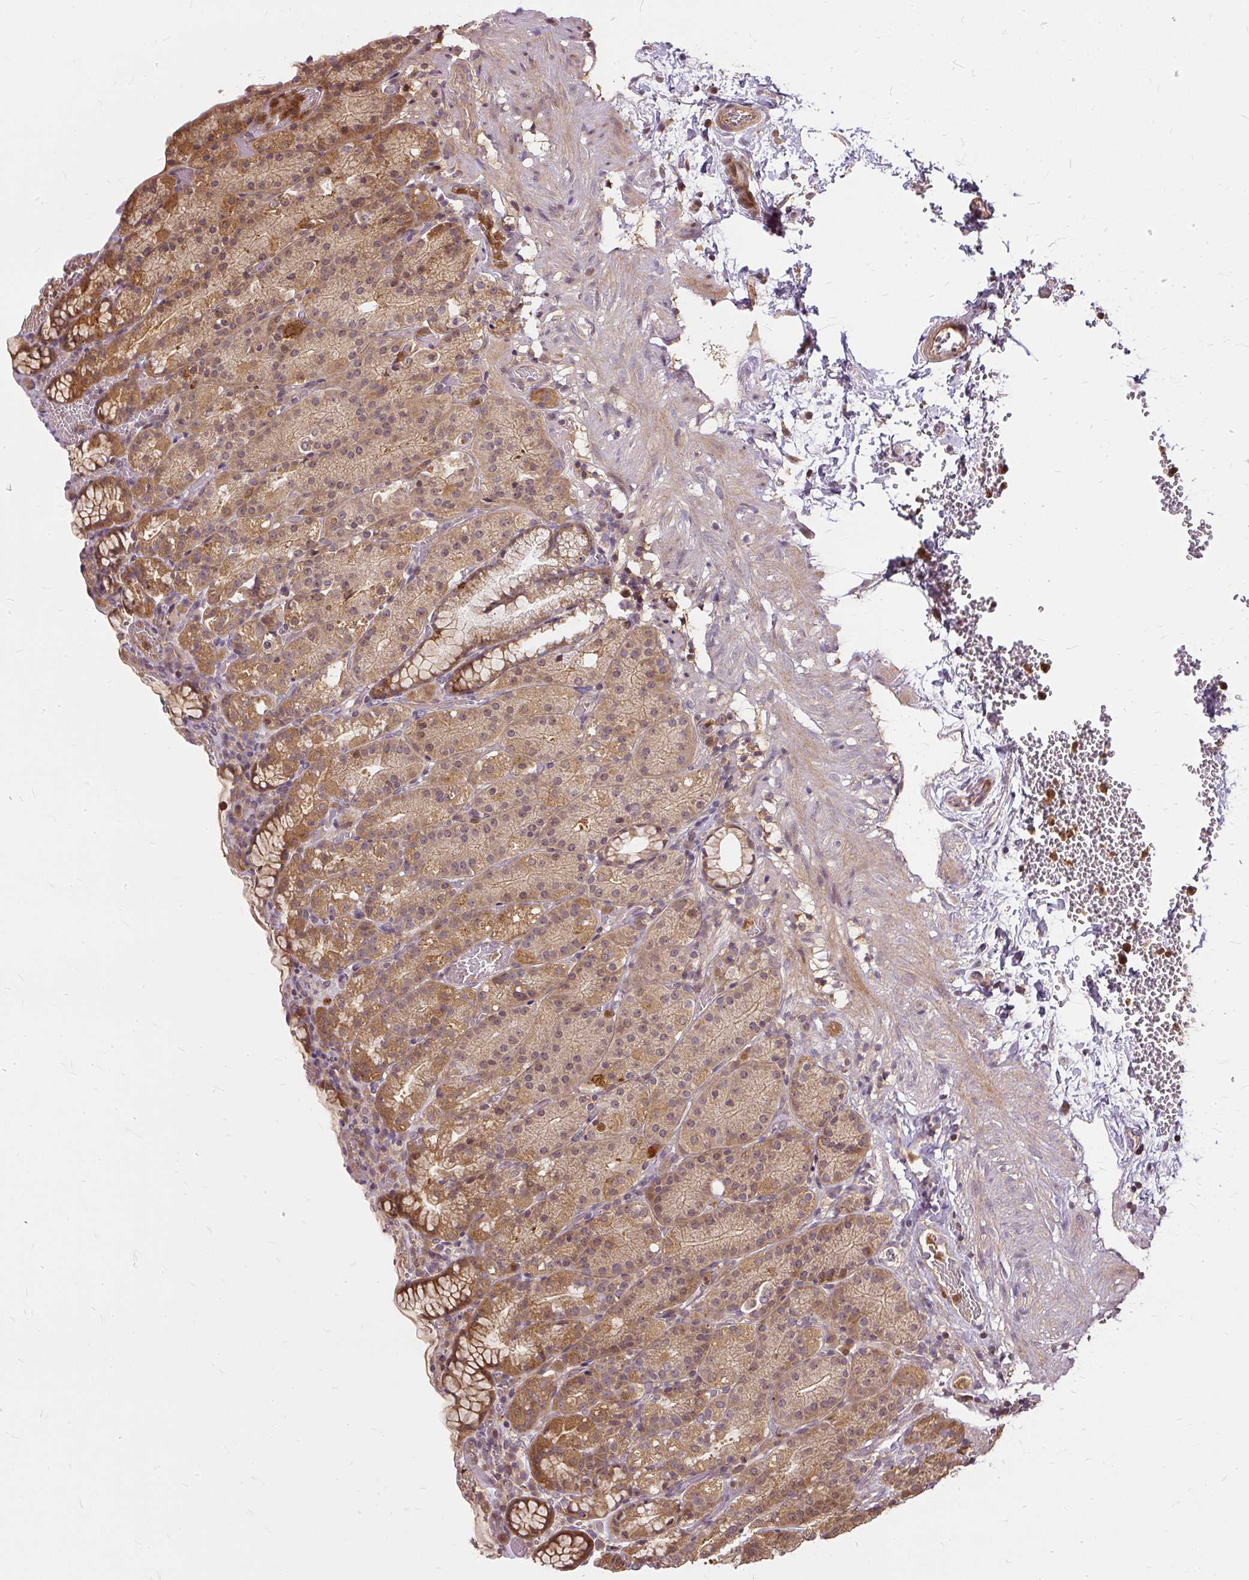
{"staining": {"intensity": "moderate", "quantity": "25%-75%", "location": "cytoplasmic/membranous"}, "tissue": "stomach", "cell_type": "Glandular cells", "image_type": "normal", "snomed": [{"axis": "morphology", "description": "Normal tissue, NOS"}, {"axis": "topography", "description": "Stomach, upper"}], "caption": "Glandular cells show moderate cytoplasmic/membranous positivity in about 25%-75% of cells in normal stomach. The protein is shown in brown color, while the nuclei are stained blue.", "gene": "AP5S1", "patient": {"sex": "female", "age": 81}}